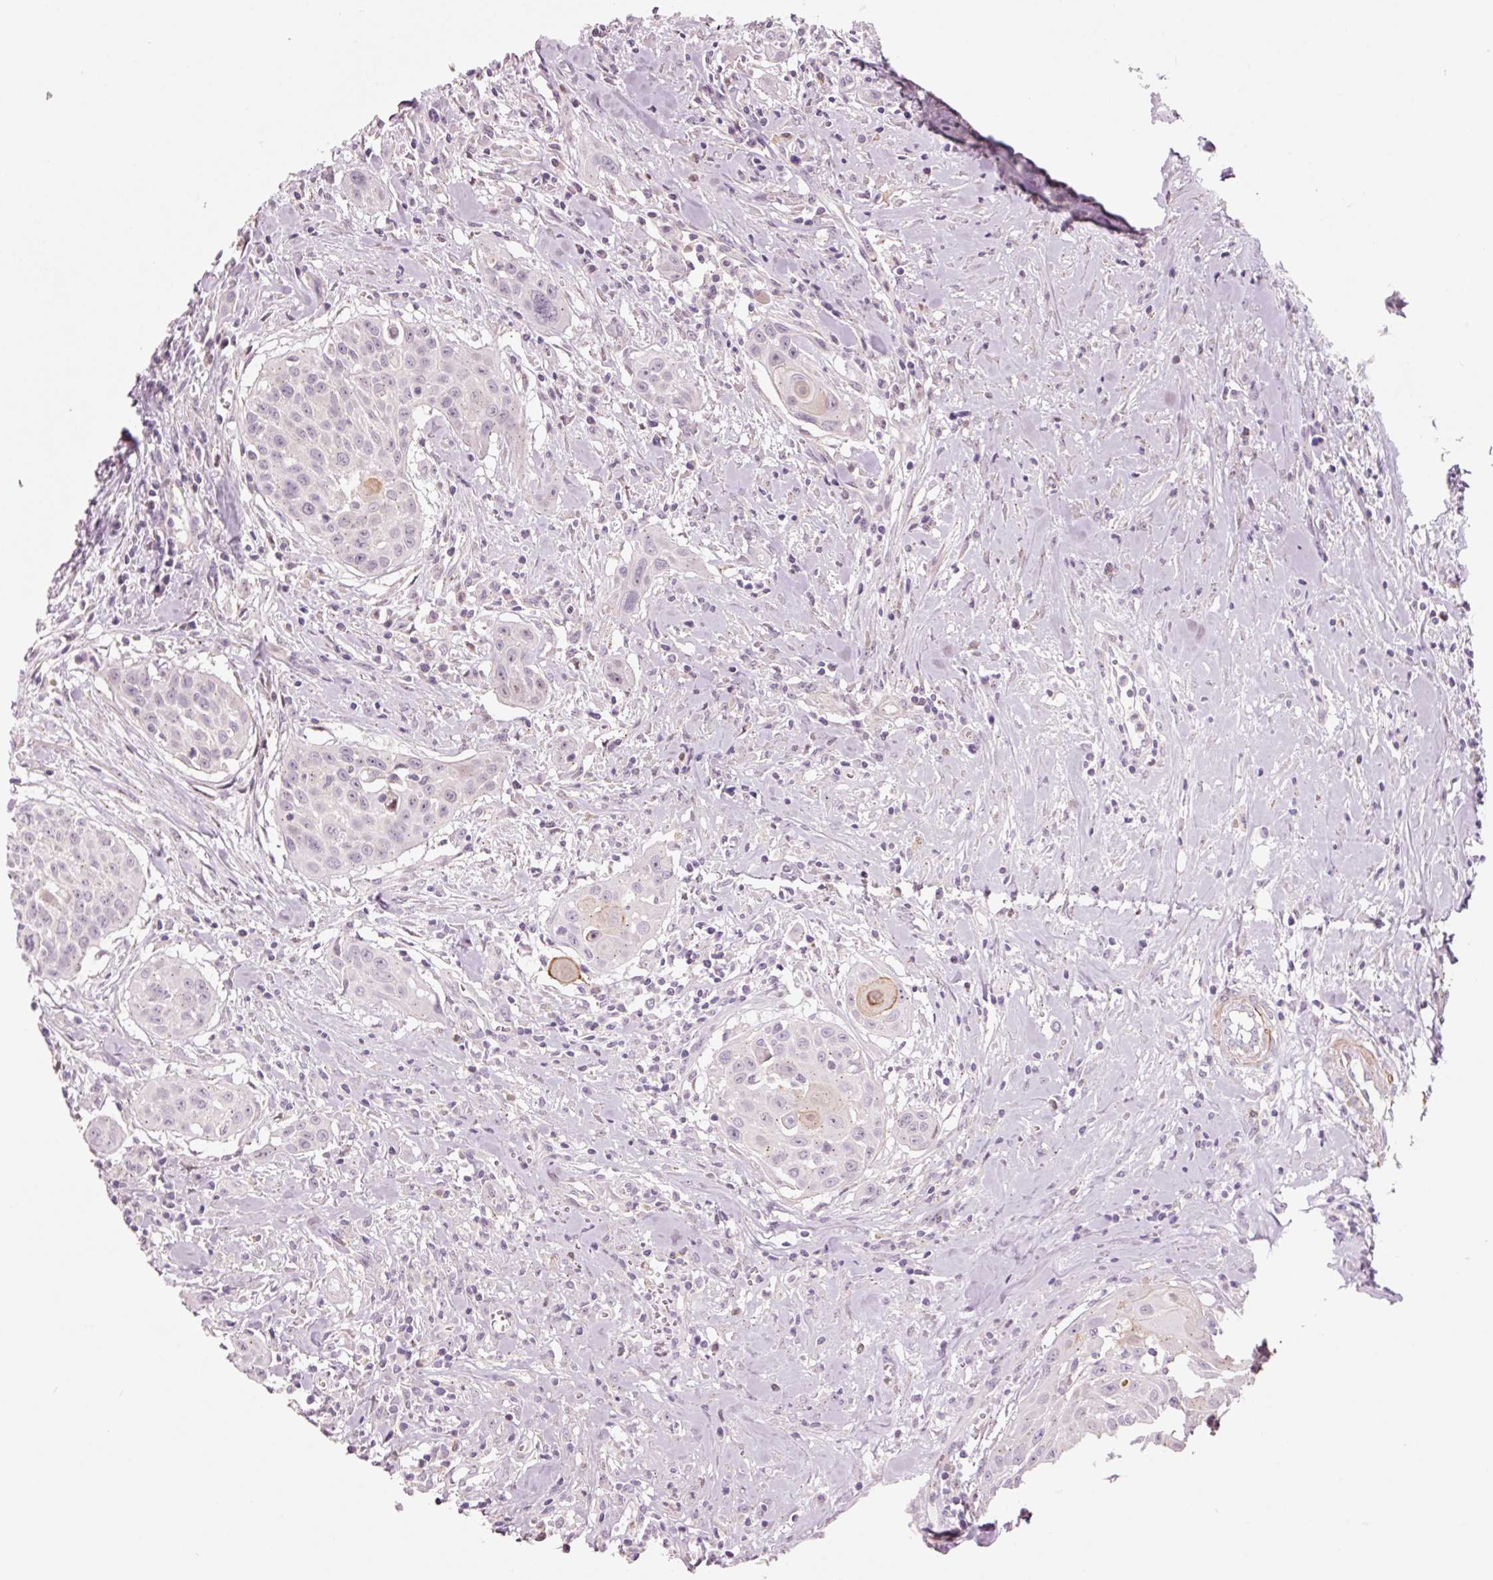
{"staining": {"intensity": "weak", "quantity": "<25%", "location": "nuclear"}, "tissue": "head and neck cancer", "cell_type": "Tumor cells", "image_type": "cancer", "snomed": [{"axis": "morphology", "description": "Squamous cell carcinoma, NOS"}, {"axis": "topography", "description": "Lymph node"}, {"axis": "topography", "description": "Salivary gland"}, {"axis": "topography", "description": "Head-Neck"}], "caption": "The histopathology image demonstrates no staining of tumor cells in head and neck cancer.", "gene": "DAPP1", "patient": {"sex": "female", "age": 74}}